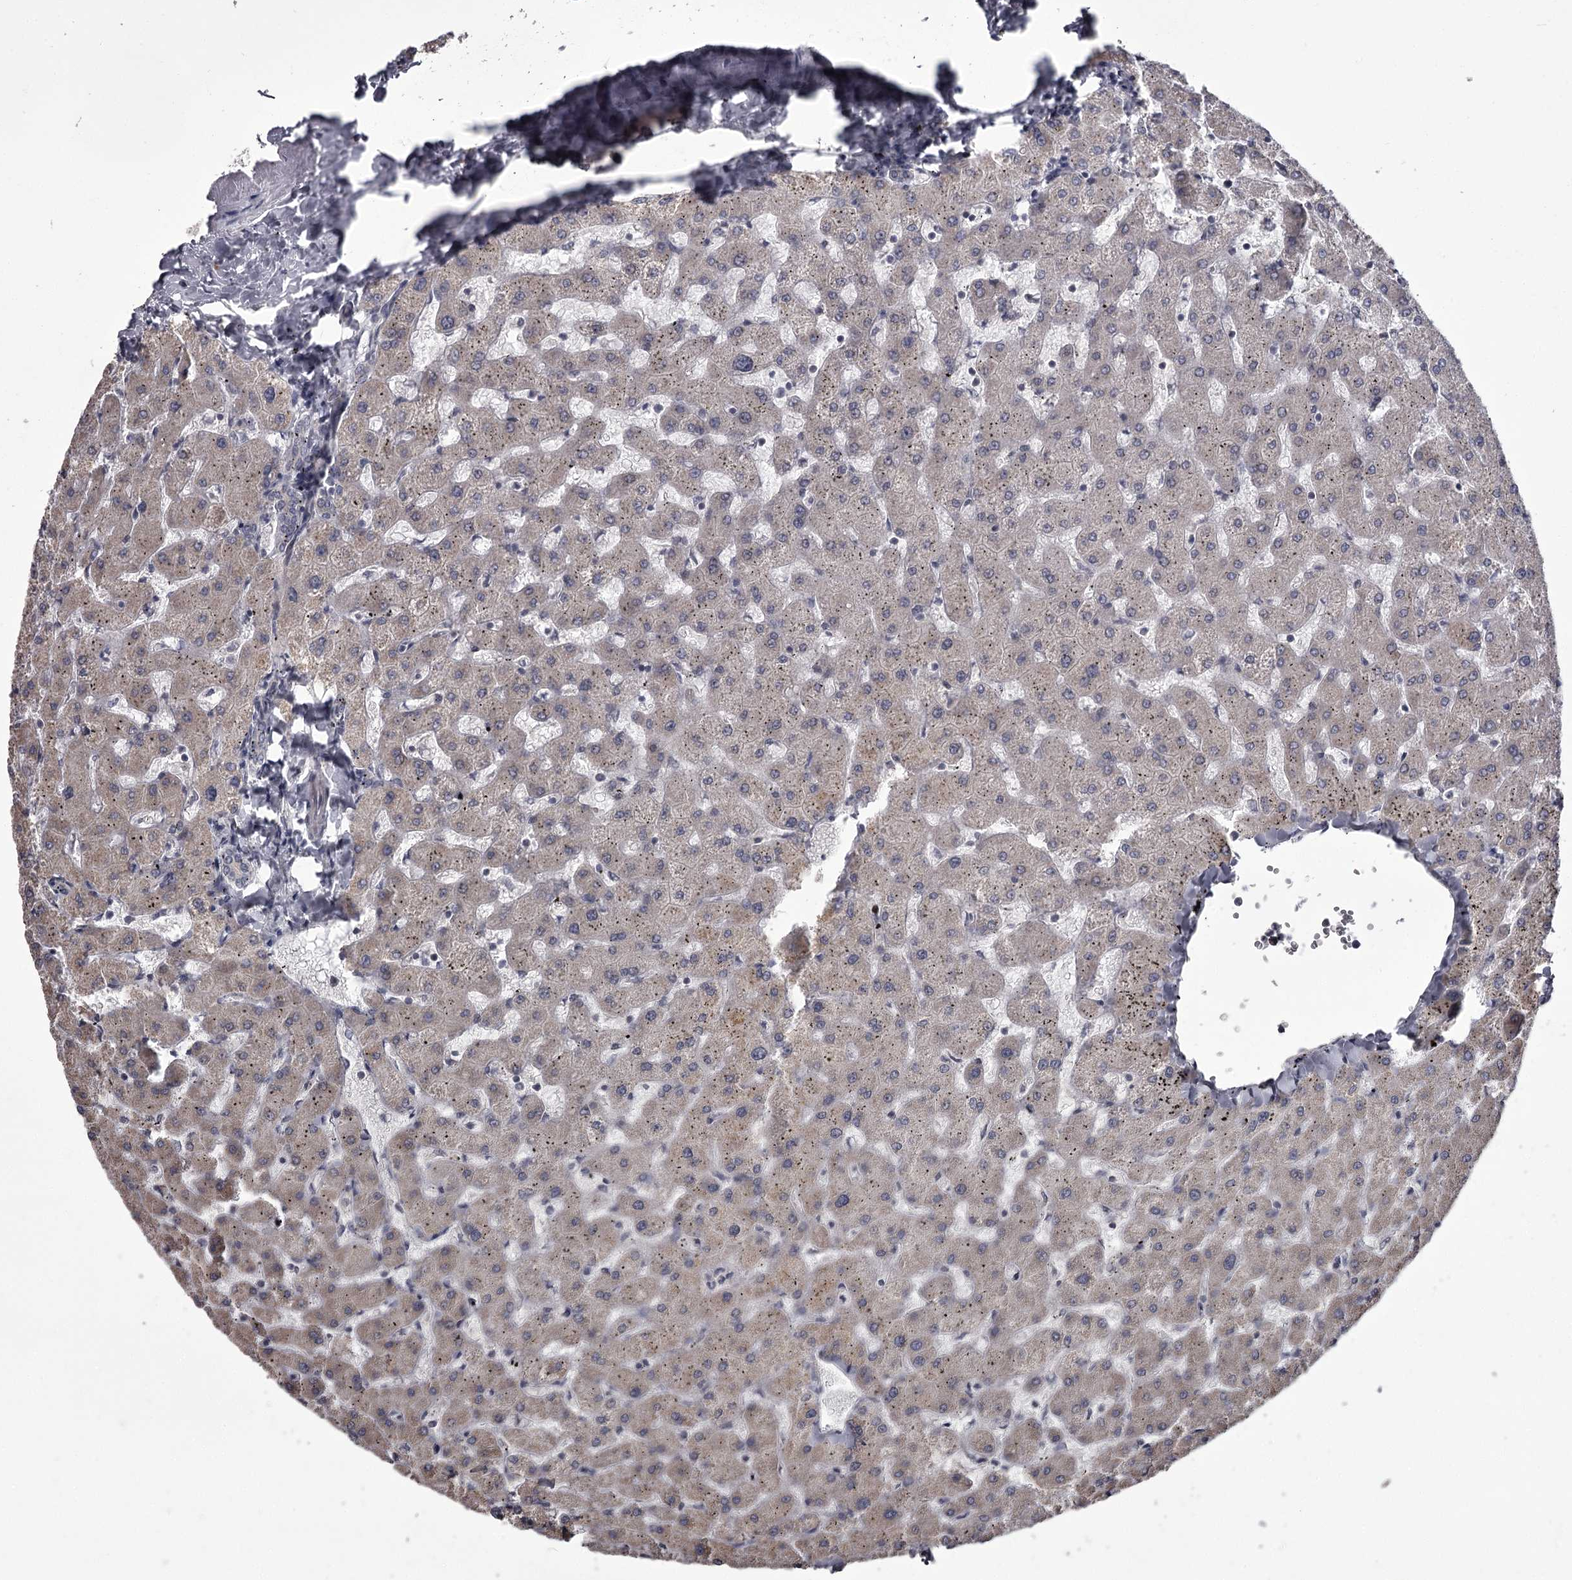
{"staining": {"intensity": "negative", "quantity": "none", "location": "none"}, "tissue": "liver", "cell_type": "Cholangiocytes", "image_type": "normal", "snomed": [{"axis": "morphology", "description": "Normal tissue, NOS"}, {"axis": "topography", "description": "Liver"}], "caption": "This is an immunohistochemistry (IHC) micrograph of unremarkable human liver. There is no positivity in cholangiocytes.", "gene": "CCDC92", "patient": {"sex": "female", "age": 63}}